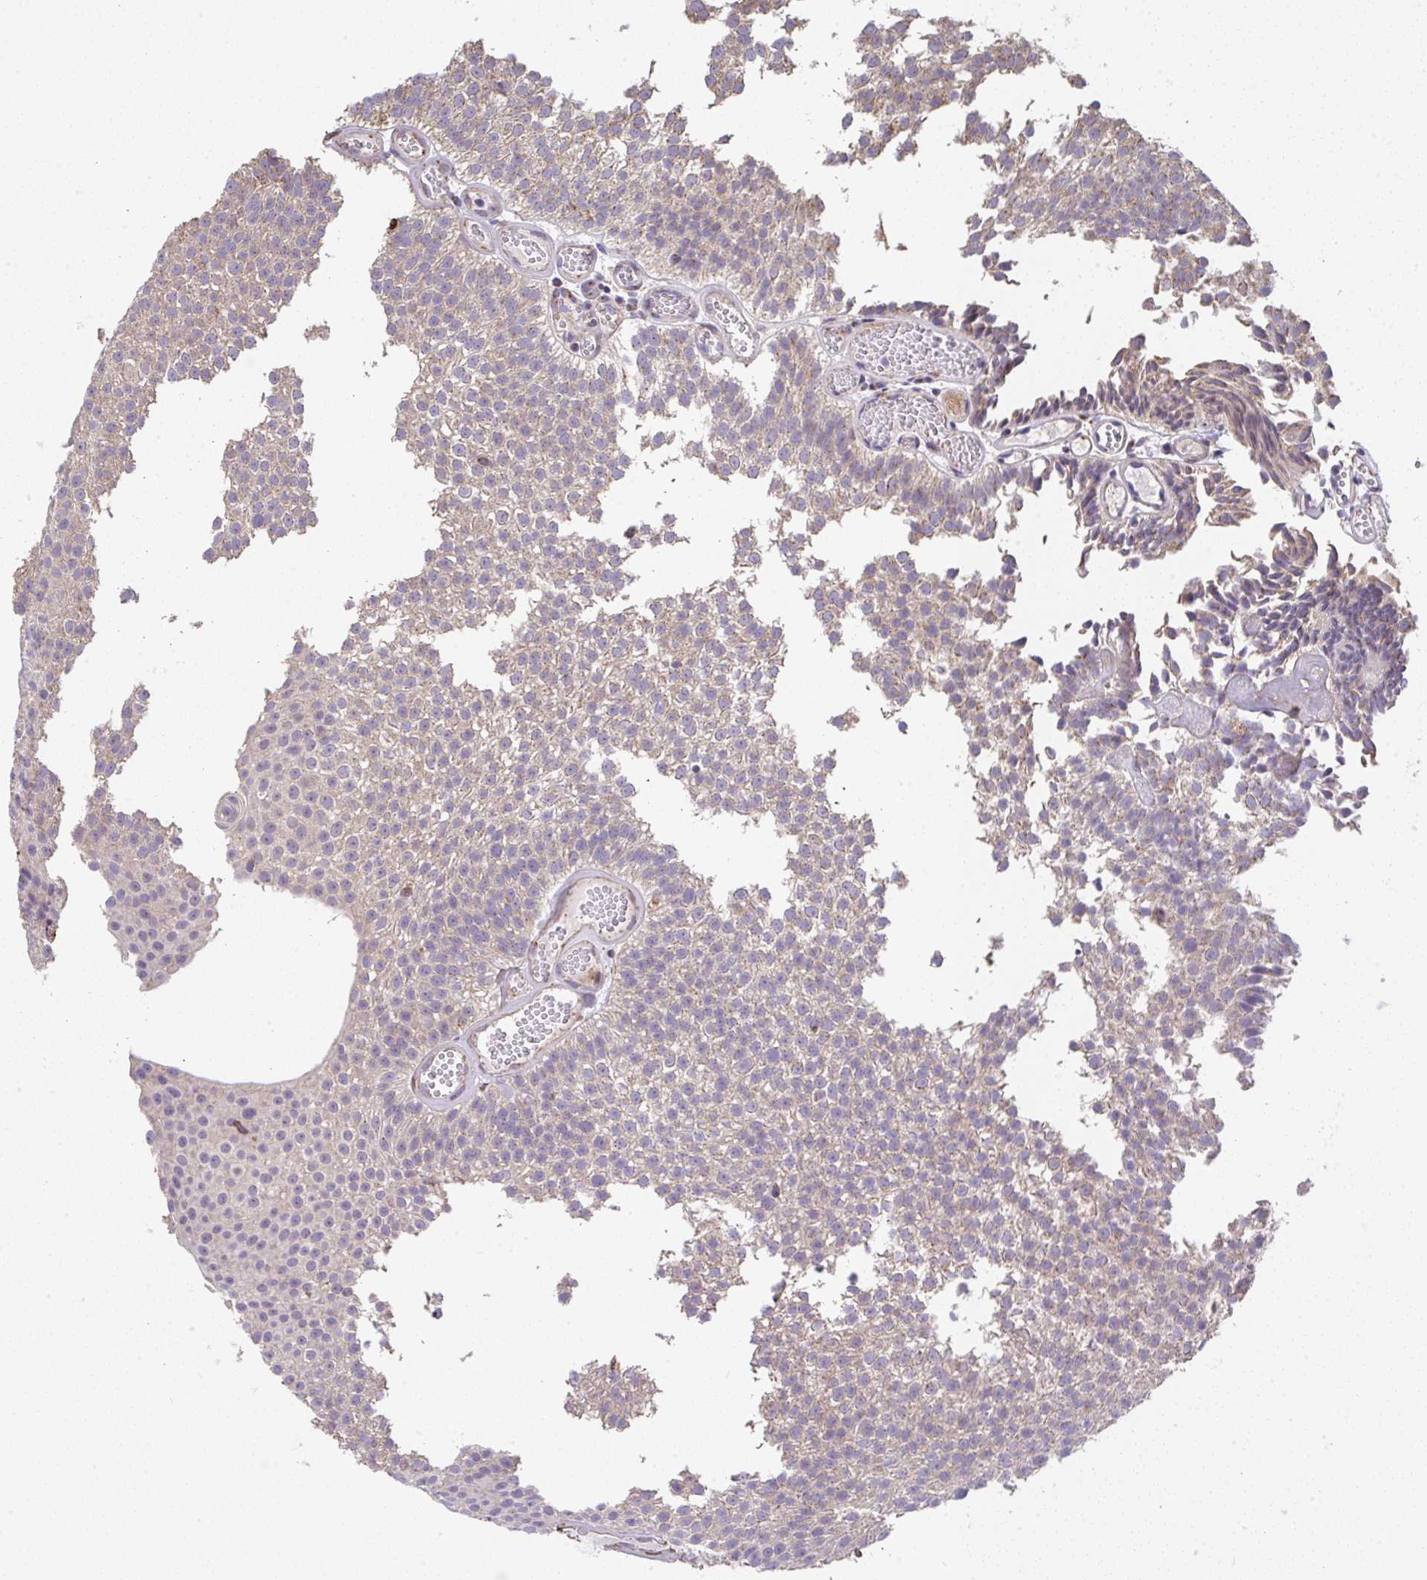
{"staining": {"intensity": "weak", "quantity": "<25%", "location": "nuclear"}, "tissue": "urothelial cancer", "cell_type": "Tumor cells", "image_type": "cancer", "snomed": [{"axis": "morphology", "description": "Urothelial carcinoma, Low grade"}, {"axis": "topography", "description": "Urinary bladder"}], "caption": "A high-resolution image shows immunohistochemistry staining of urothelial carcinoma (low-grade), which reveals no significant expression in tumor cells. Brightfield microscopy of immunohistochemistry stained with DAB (3,3'-diaminobenzidine) (brown) and hematoxylin (blue), captured at high magnification.", "gene": "RUNDC3B", "patient": {"sex": "male", "age": 82}}